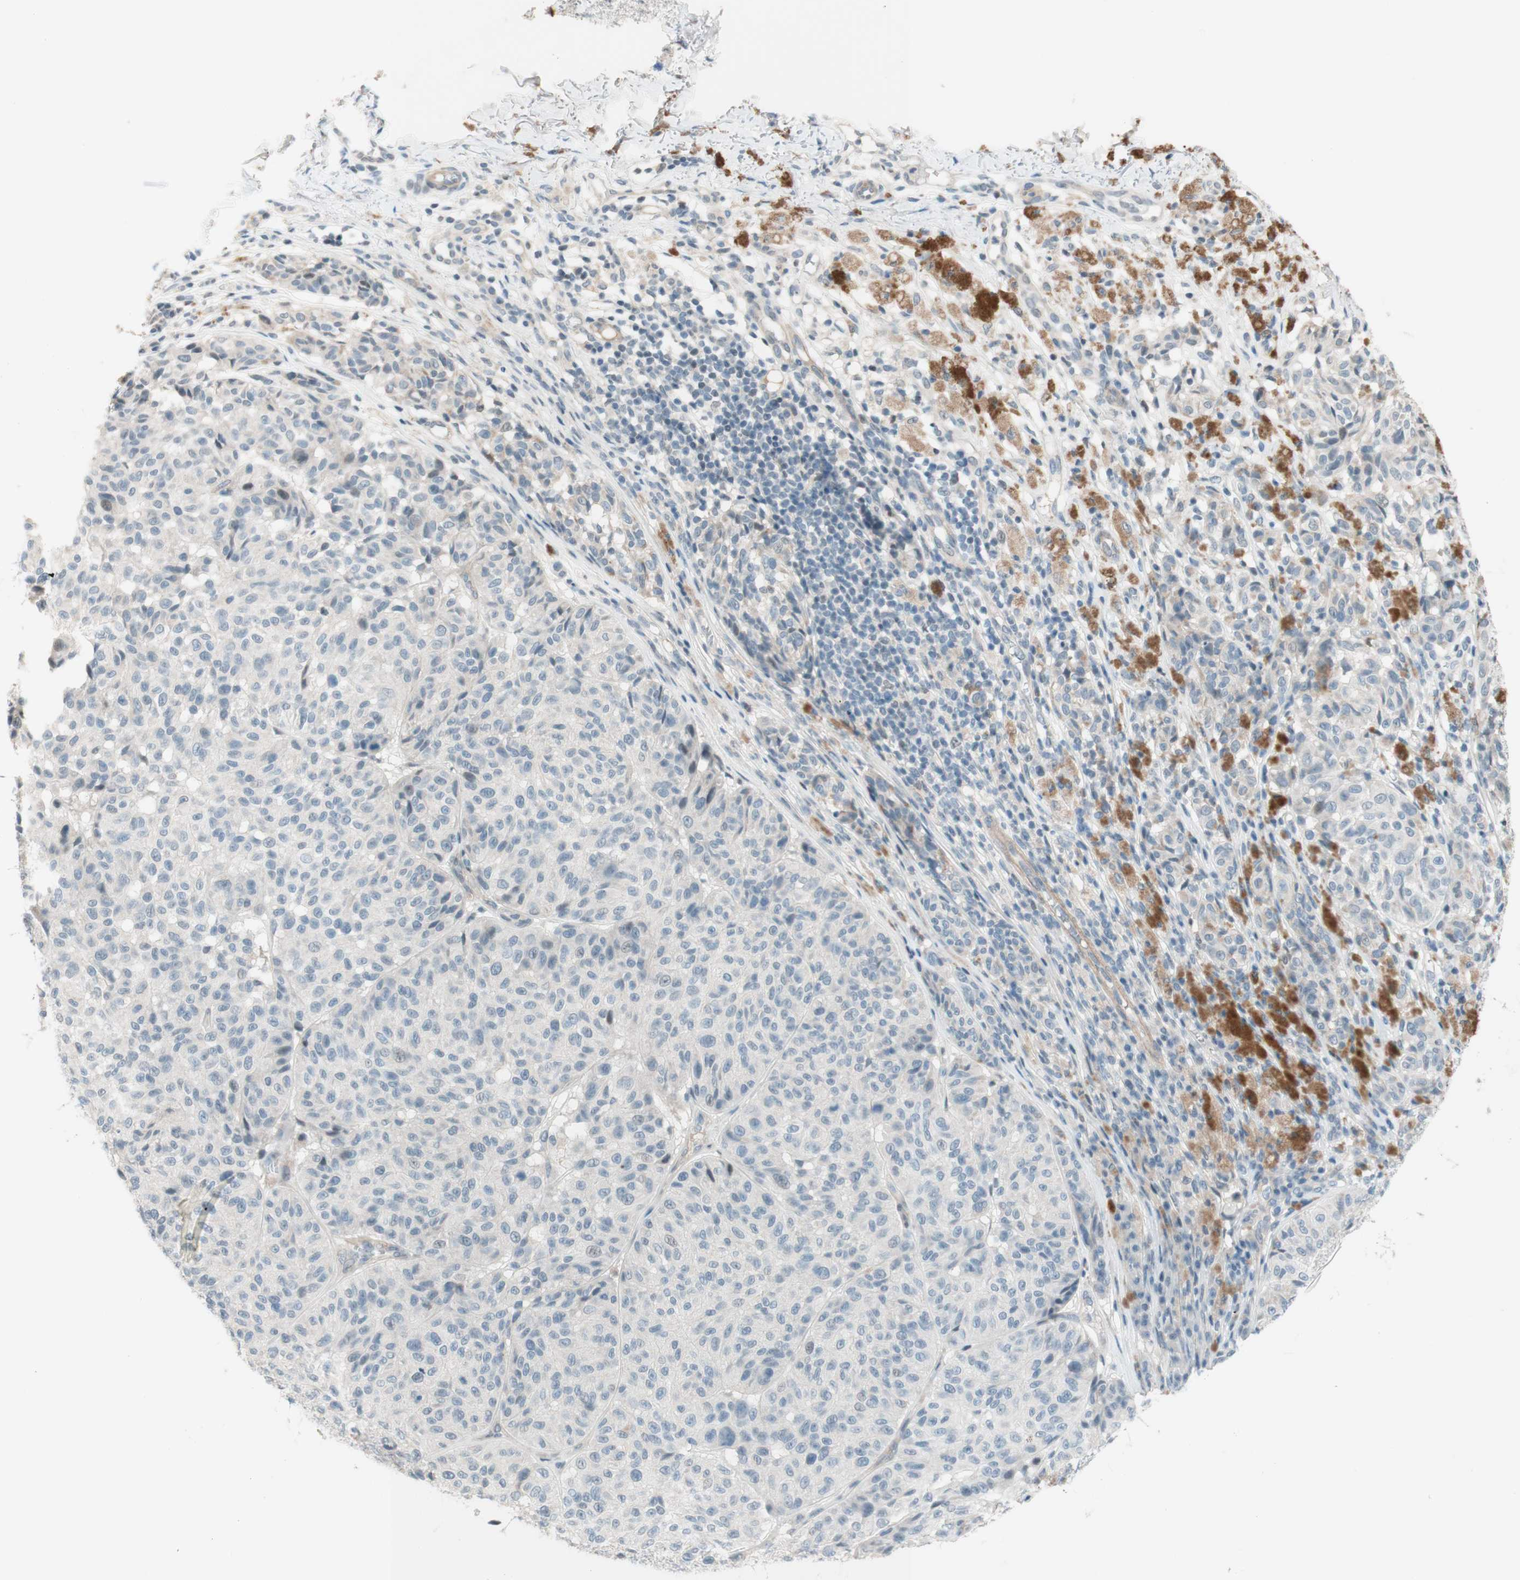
{"staining": {"intensity": "negative", "quantity": "none", "location": "none"}, "tissue": "melanoma", "cell_type": "Tumor cells", "image_type": "cancer", "snomed": [{"axis": "morphology", "description": "Malignant melanoma, NOS"}, {"axis": "topography", "description": "Skin"}], "caption": "A high-resolution micrograph shows IHC staining of malignant melanoma, which exhibits no significant staining in tumor cells. Nuclei are stained in blue.", "gene": "JPH1", "patient": {"sex": "female", "age": 46}}